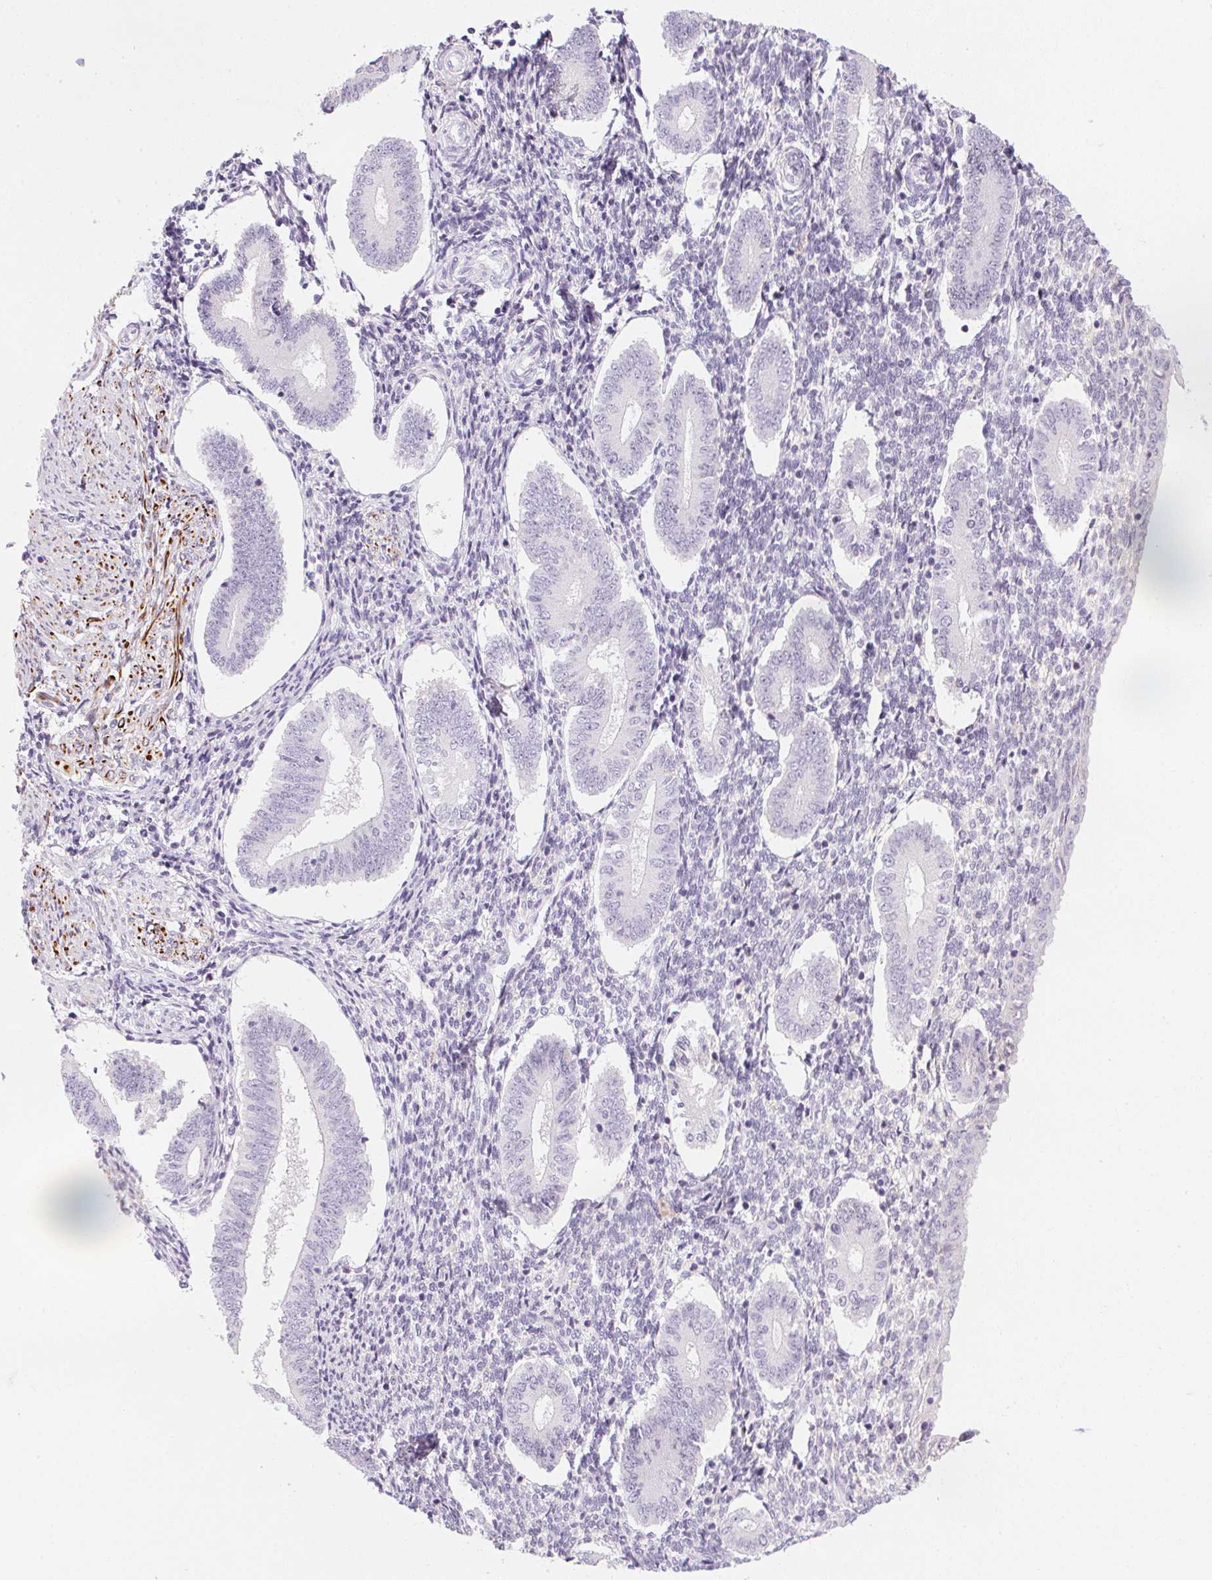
{"staining": {"intensity": "negative", "quantity": "none", "location": "none"}, "tissue": "endometrium", "cell_type": "Cells in endometrial stroma", "image_type": "normal", "snomed": [{"axis": "morphology", "description": "Normal tissue, NOS"}, {"axis": "topography", "description": "Endometrium"}], "caption": "Immunohistochemistry (IHC) histopathology image of normal human endometrium stained for a protein (brown), which displays no expression in cells in endometrial stroma.", "gene": "ECPAS", "patient": {"sex": "female", "age": 40}}